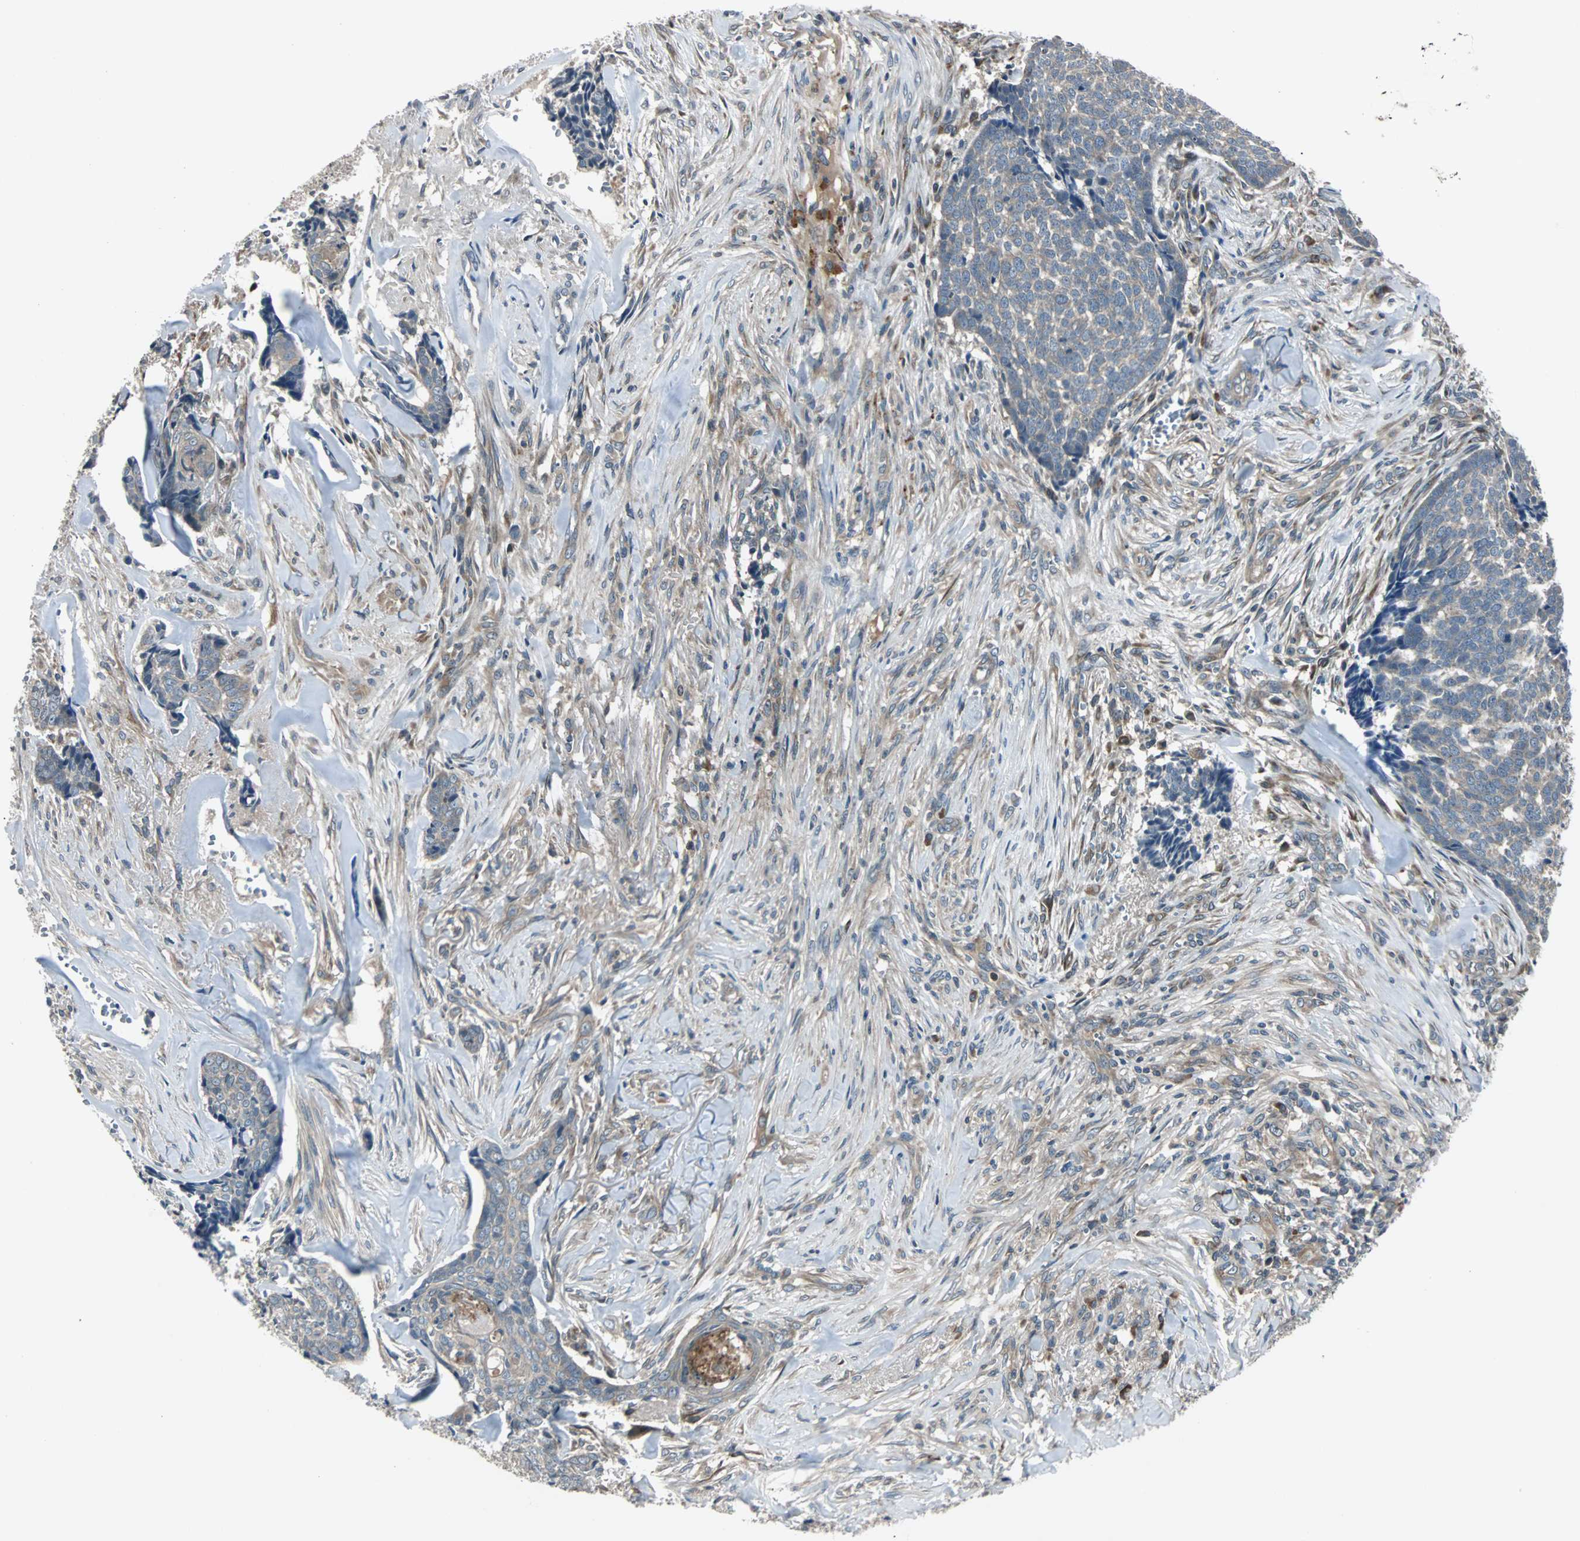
{"staining": {"intensity": "moderate", "quantity": ">75%", "location": "cytoplasmic/membranous"}, "tissue": "skin cancer", "cell_type": "Tumor cells", "image_type": "cancer", "snomed": [{"axis": "morphology", "description": "Basal cell carcinoma"}, {"axis": "topography", "description": "Skin"}], "caption": "This photomicrograph exhibits immunohistochemistry (IHC) staining of human skin cancer, with medium moderate cytoplasmic/membranous positivity in about >75% of tumor cells.", "gene": "ARF1", "patient": {"sex": "male", "age": 84}}